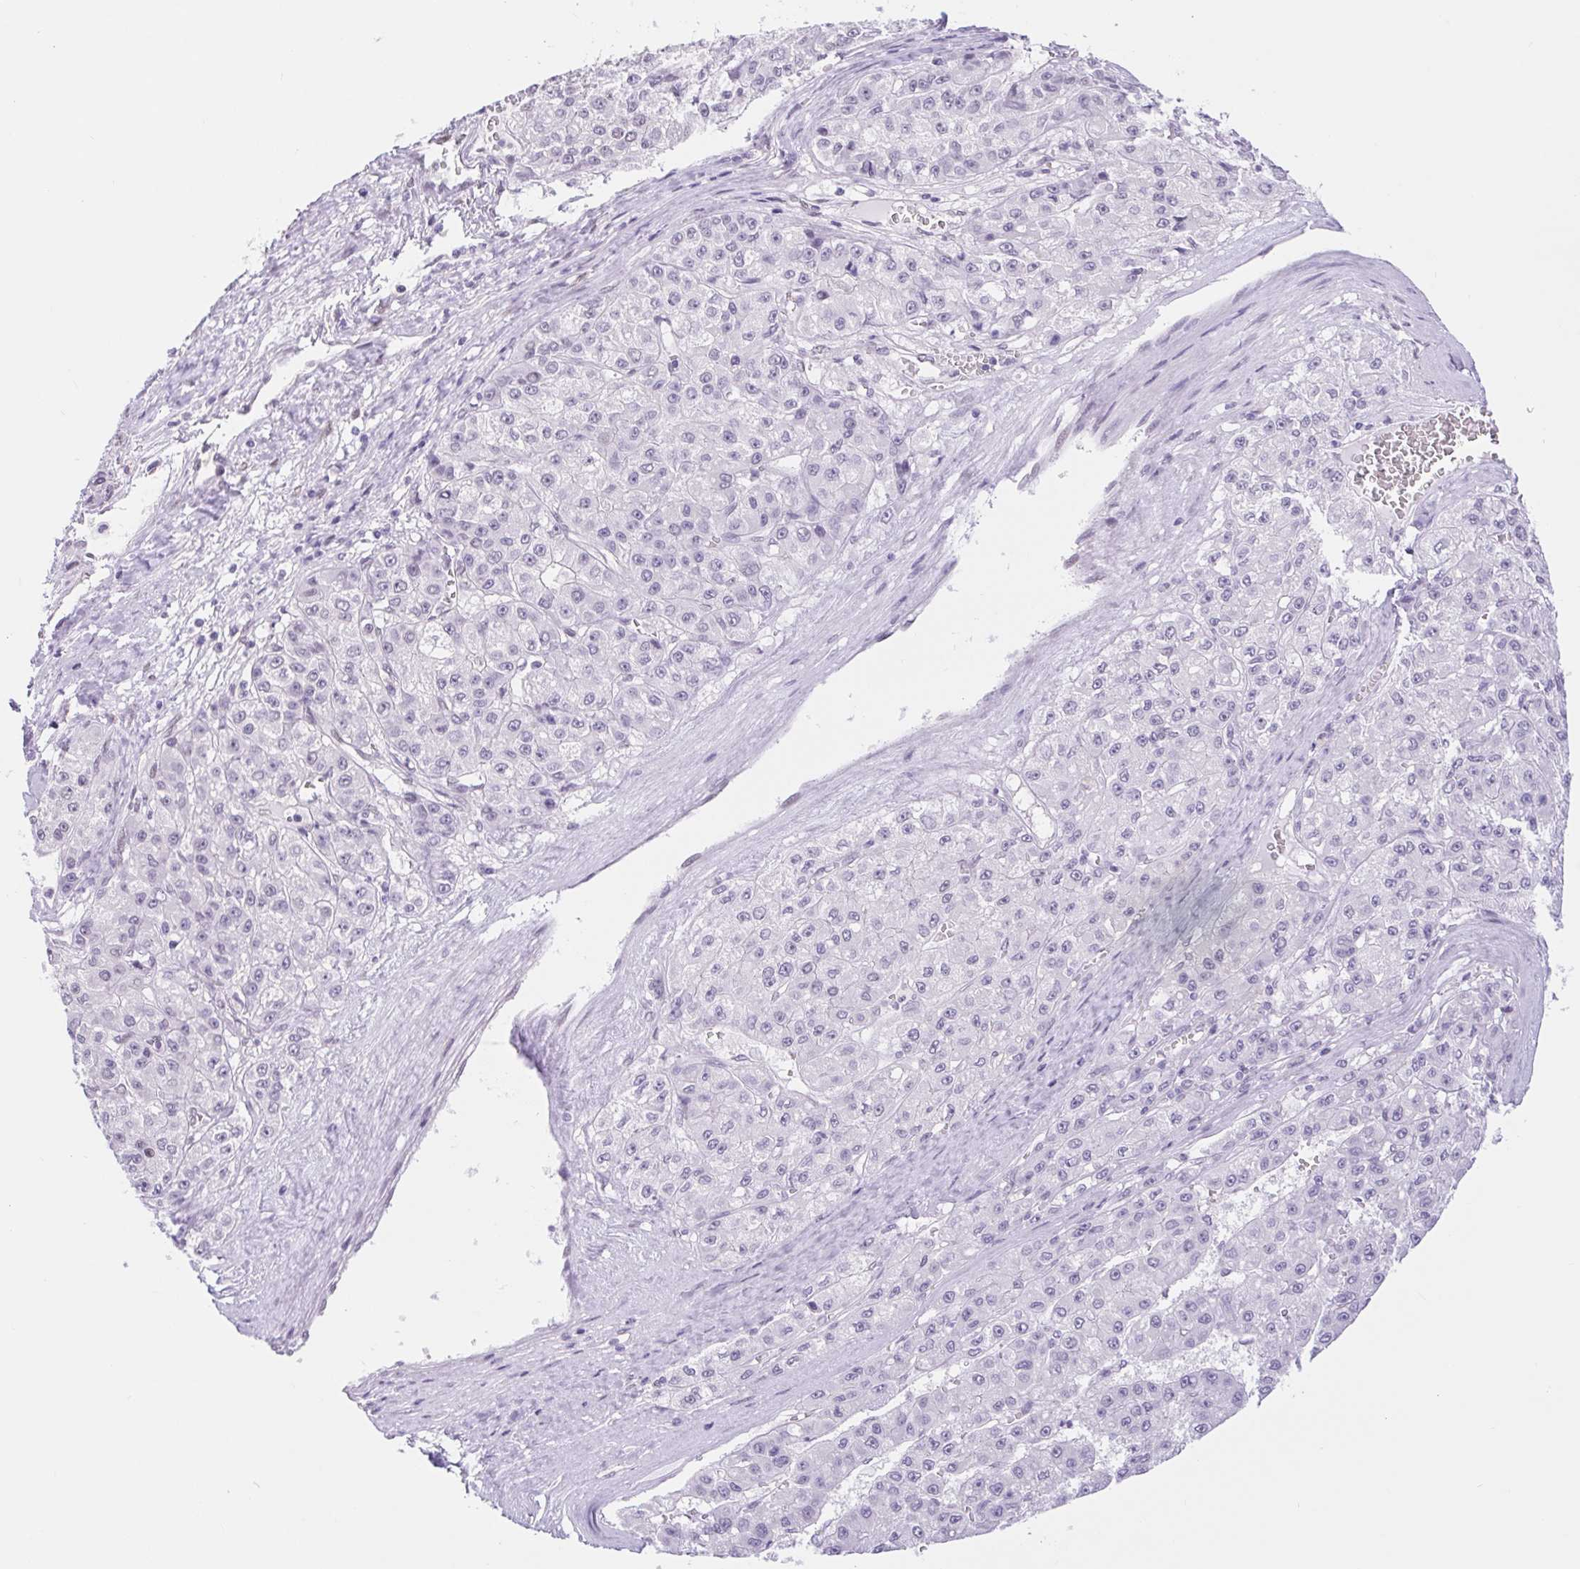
{"staining": {"intensity": "negative", "quantity": "none", "location": "none"}, "tissue": "liver cancer", "cell_type": "Tumor cells", "image_type": "cancer", "snomed": [{"axis": "morphology", "description": "Carcinoma, Hepatocellular, NOS"}, {"axis": "topography", "description": "Liver"}], "caption": "IHC photomicrograph of neoplastic tissue: human liver cancer (hepatocellular carcinoma) stained with DAB exhibits no significant protein expression in tumor cells.", "gene": "CAND1", "patient": {"sex": "male", "age": 70}}